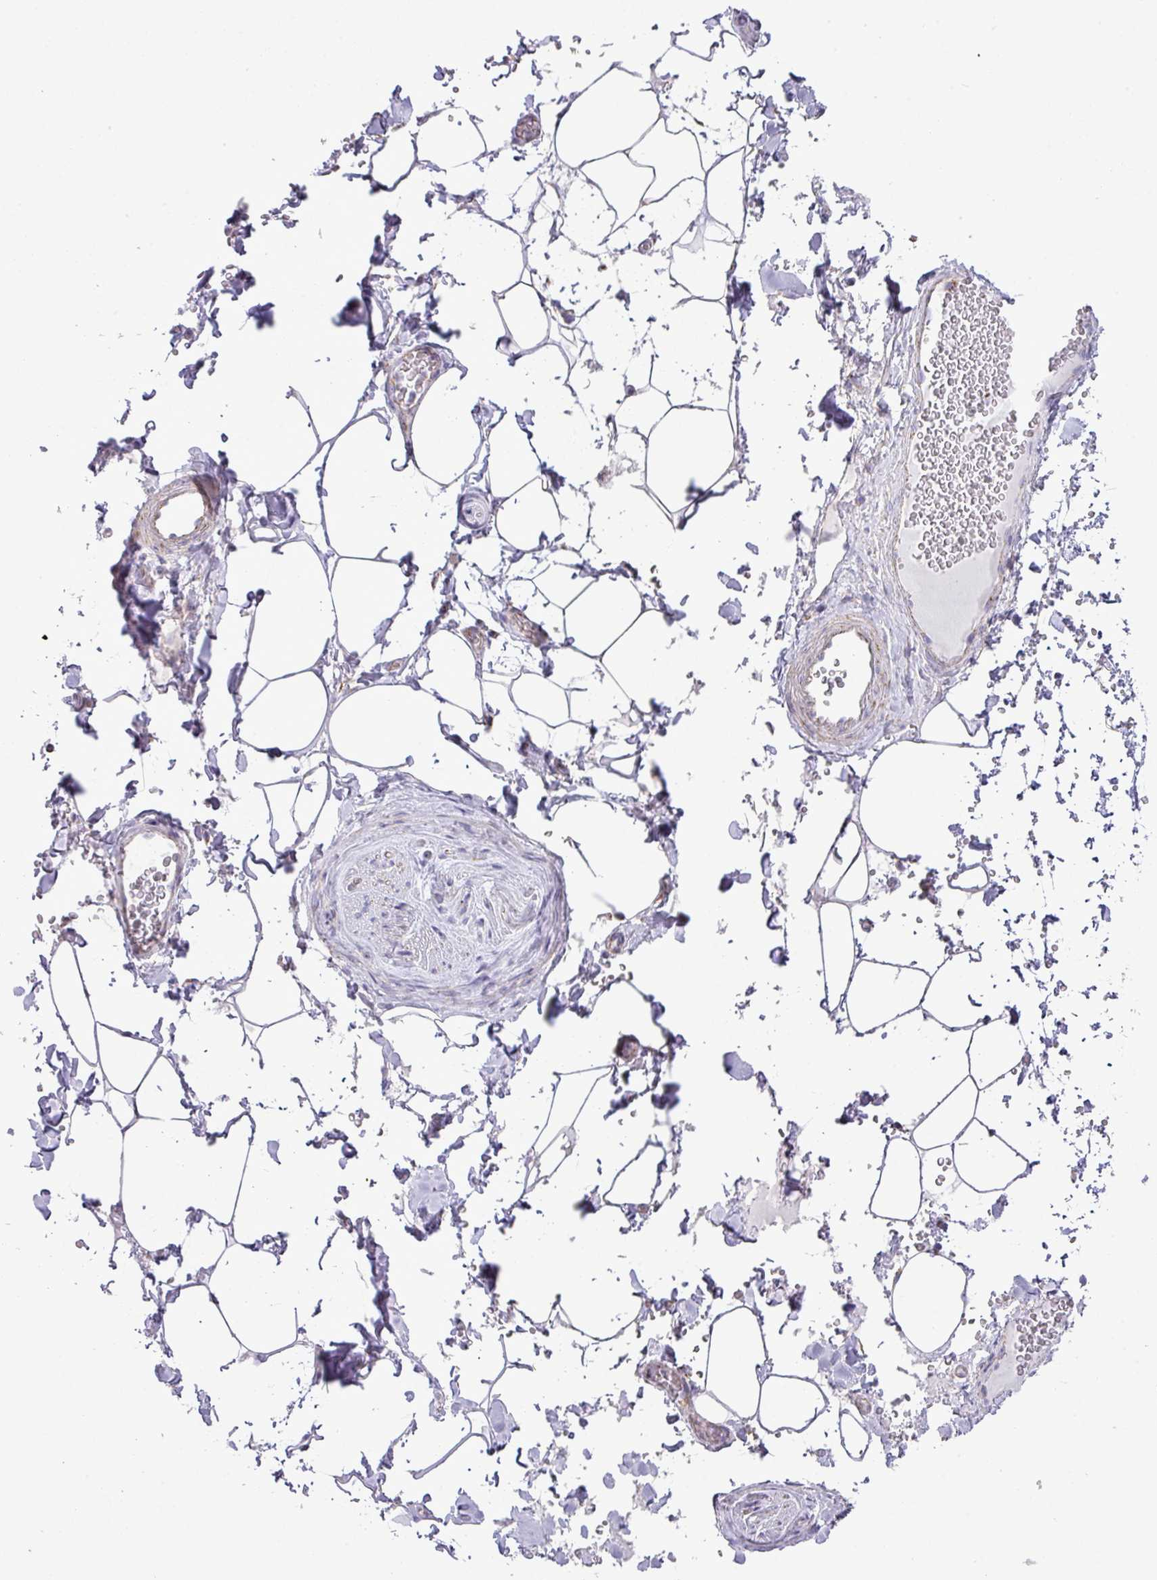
{"staining": {"intensity": "negative", "quantity": "none", "location": "none"}, "tissue": "adipose tissue", "cell_type": "Adipocytes", "image_type": "normal", "snomed": [{"axis": "morphology", "description": "Normal tissue, NOS"}, {"axis": "topography", "description": "Rectum"}, {"axis": "topography", "description": "Peripheral nerve tissue"}], "caption": "Adipose tissue stained for a protein using immunohistochemistry (IHC) displays no expression adipocytes.", "gene": "ZNF81", "patient": {"sex": "female", "age": 69}}